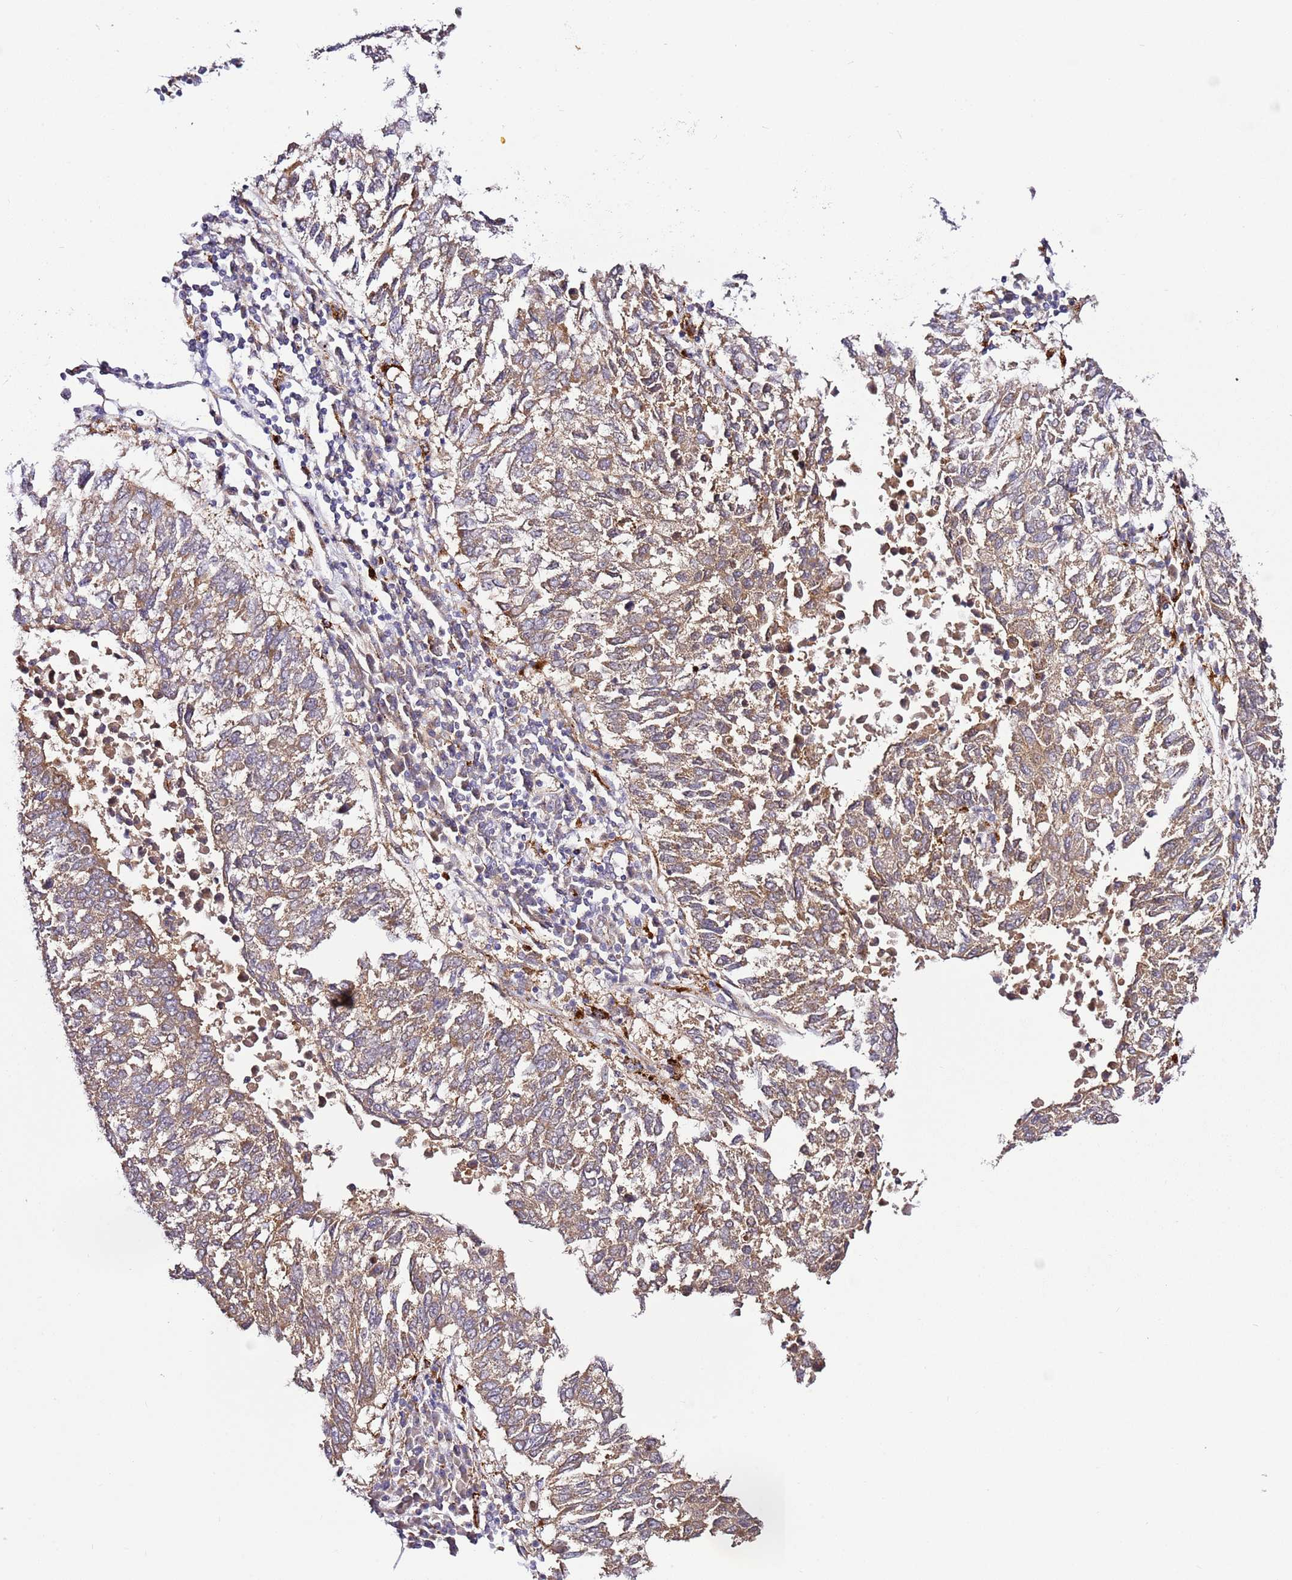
{"staining": {"intensity": "moderate", "quantity": ">75%", "location": "cytoplasmic/membranous"}, "tissue": "lung cancer", "cell_type": "Tumor cells", "image_type": "cancer", "snomed": [{"axis": "morphology", "description": "Squamous cell carcinoma, NOS"}, {"axis": "topography", "description": "Lung"}], "caption": "The image exhibits staining of lung cancer, revealing moderate cytoplasmic/membranous protein staining (brown color) within tumor cells.", "gene": "PVRIG", "patient": {"sex": "male", "age": 73}}